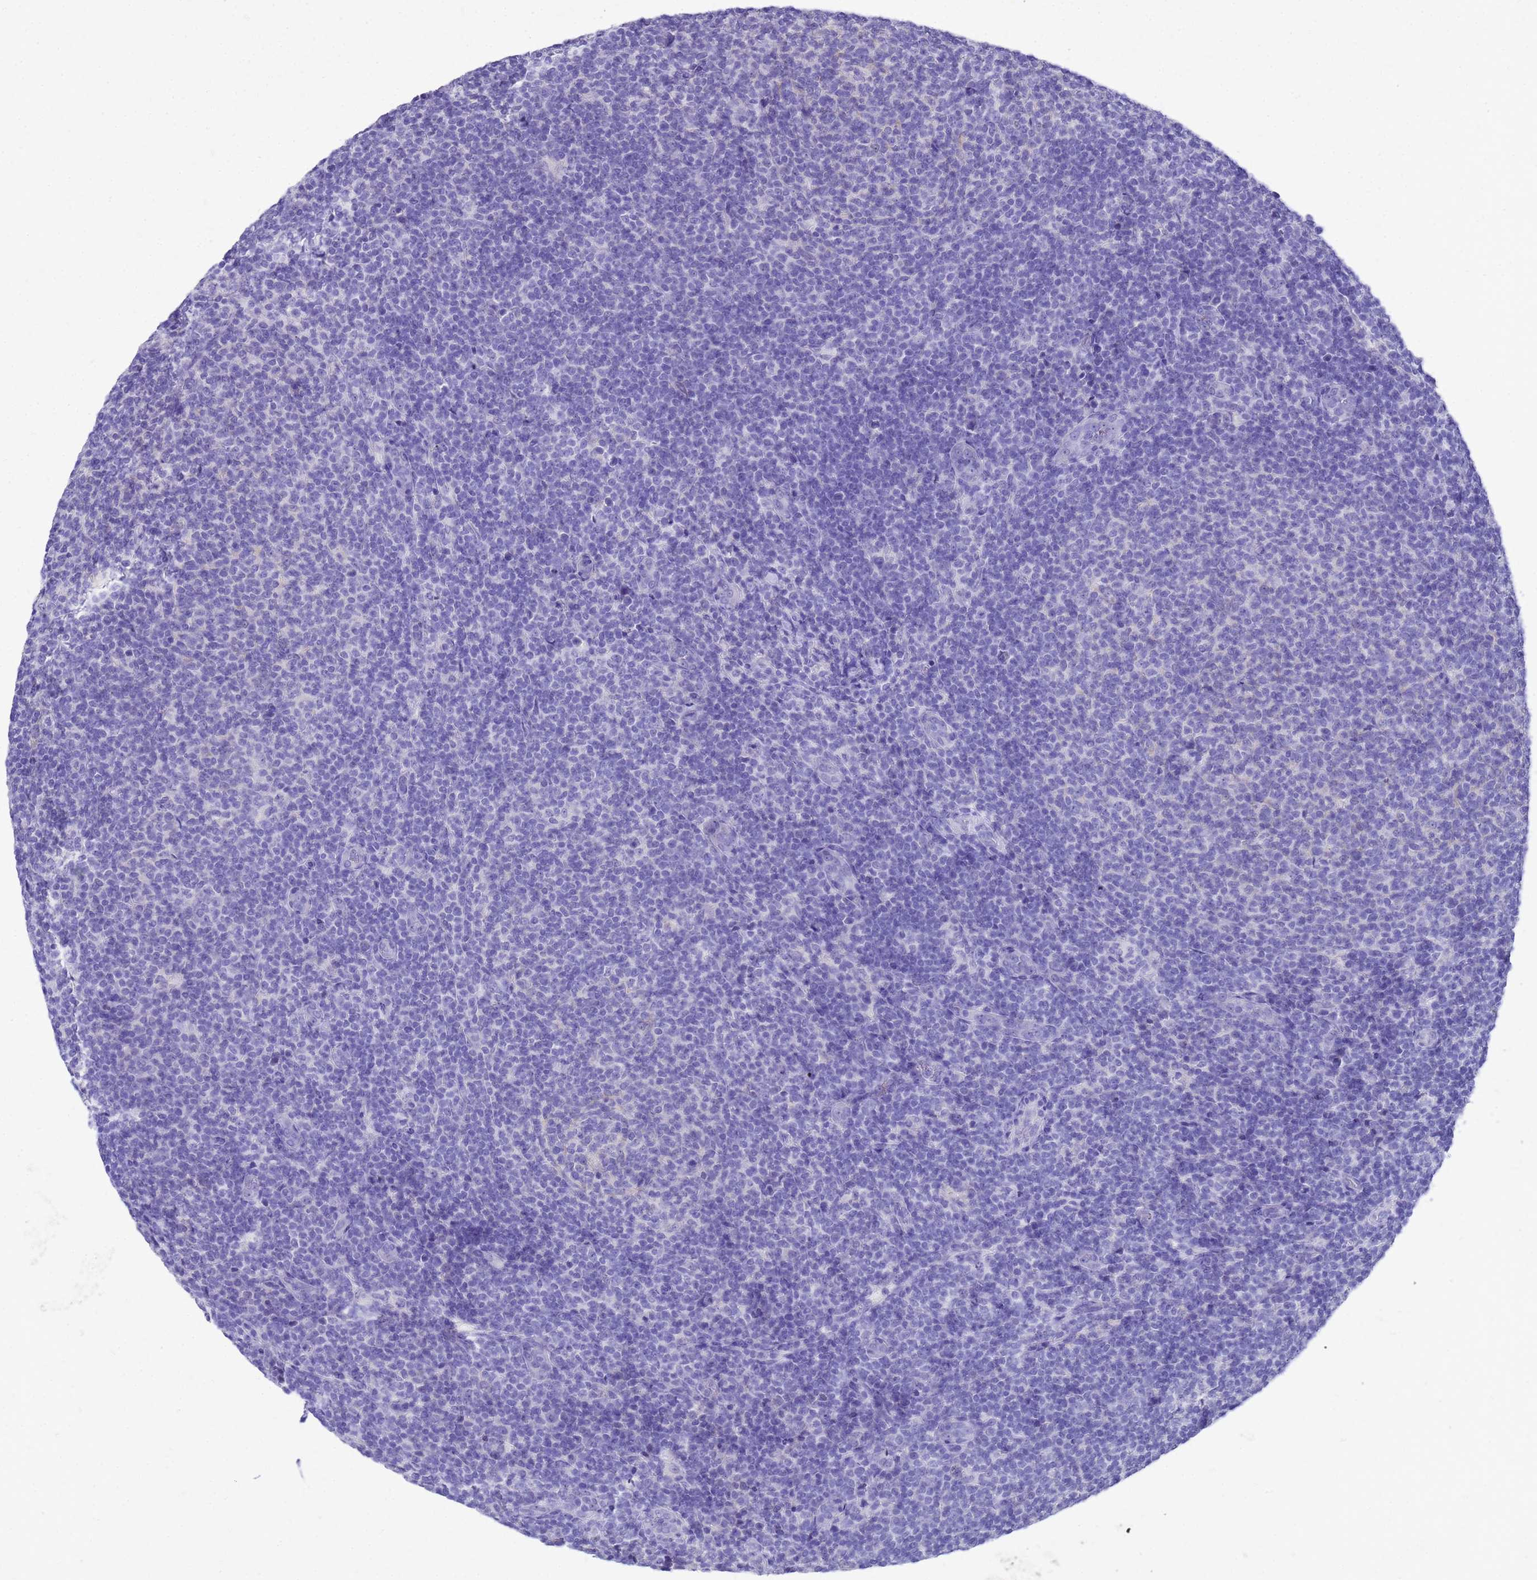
{"staining": {"intensity": "negative", "quantity": "none", "location": "none"}, "tissue": "lymphoma", "cell_type": "Tumor cells", "image_type": "cancer", "snomed": [{"axis": "morphology", "description": "Malignant lymphoma, non-Hodgkin's type, Low grade"}, {"axis": "topography", "description": "Lymph node"}], "caption": "Tumor cells show no significant staining in lymphoma. (IHC, brightfield microscopy, high magnification).", "gene": "MS4A13", "patient": {"sex": "male", "age": 66}}